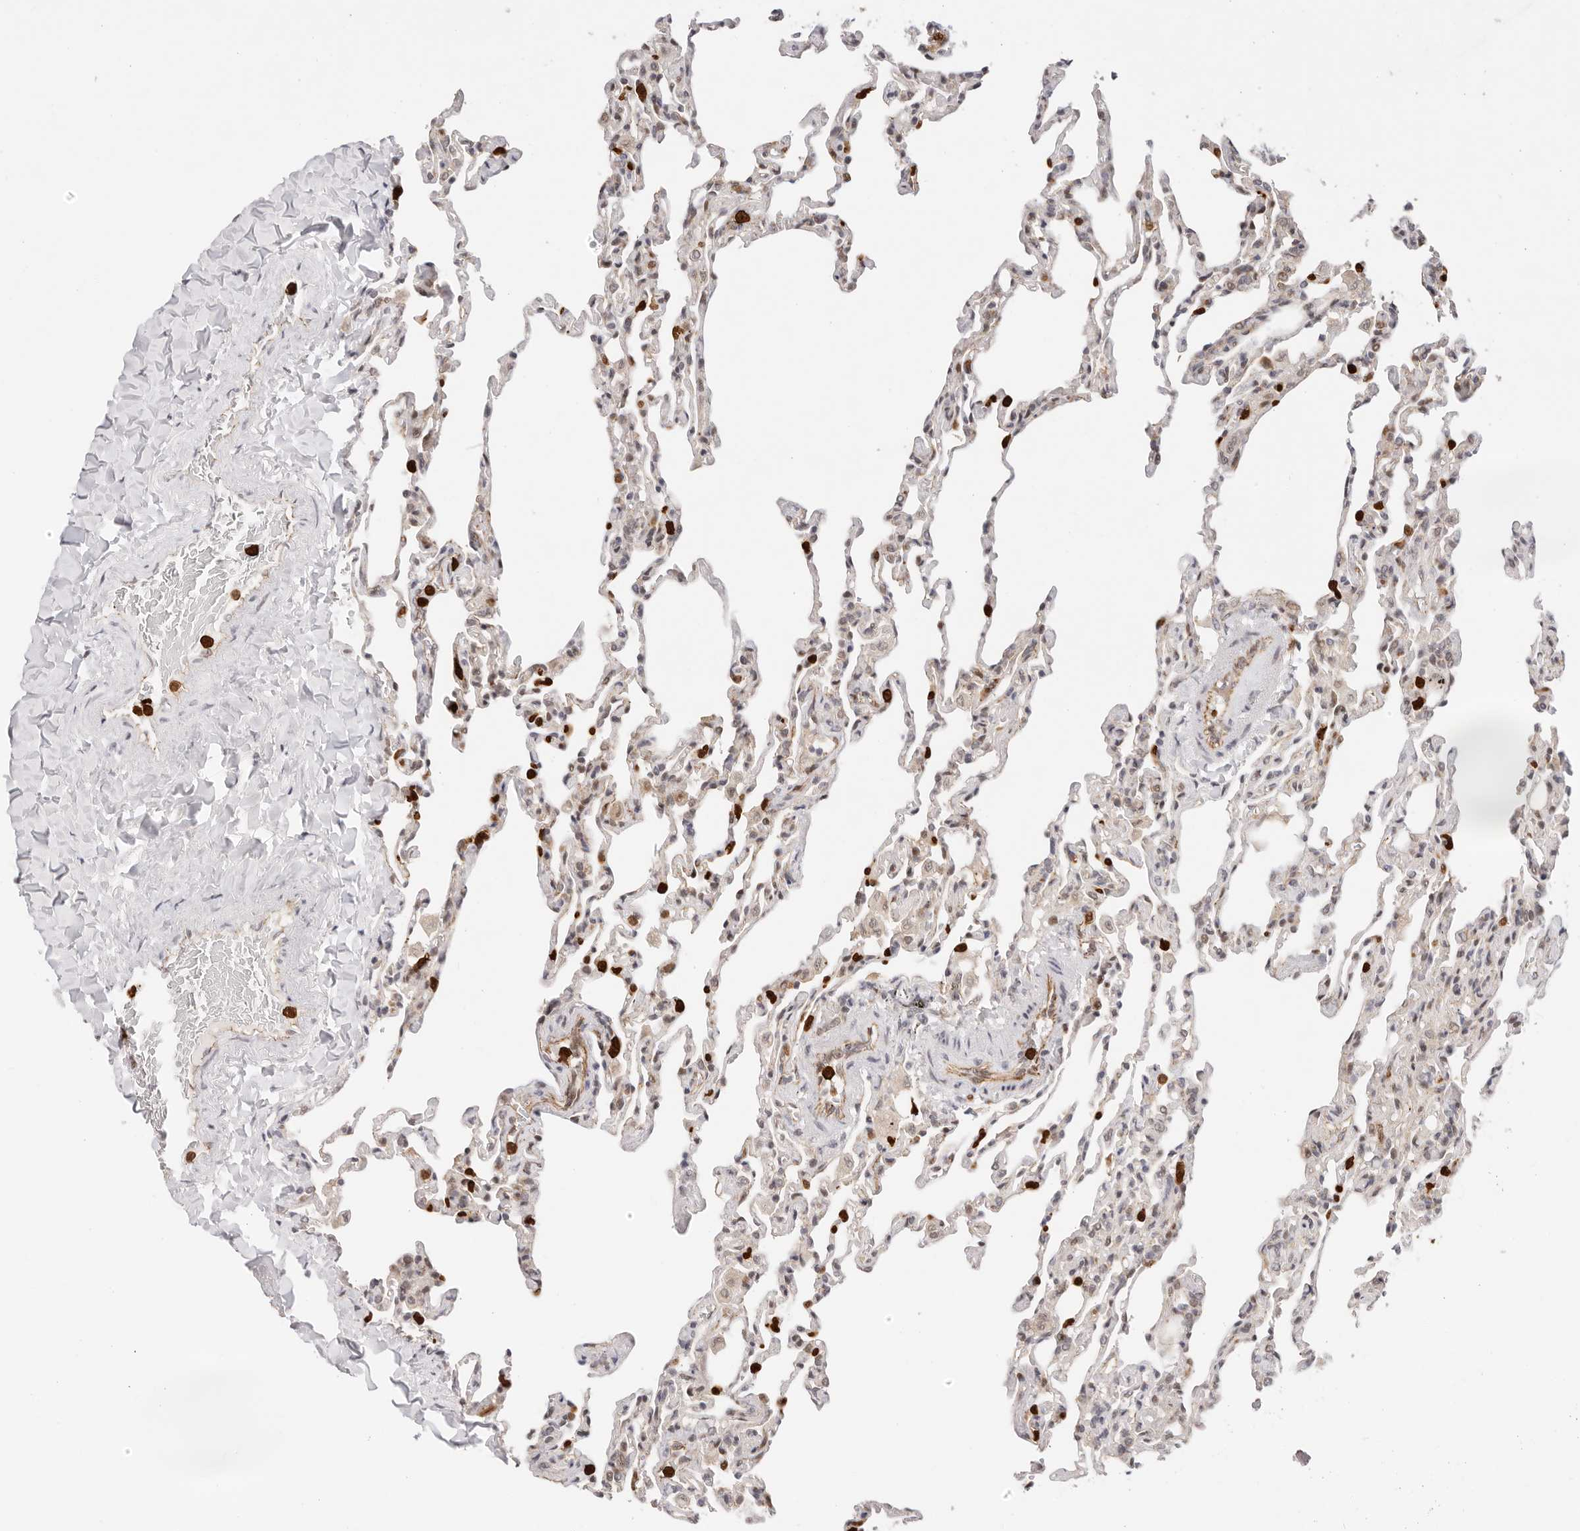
{"staining": {"intensity": "moderate", "quantity": "<25%", "location": "nuclear"}, "tissue": "lung", "cell_type": "Alveolar cells", "image_type": "normal", "snomed": [{"axis": "morphology", "description": "Normal tissue, NOS"}, {"axis": "topography", "description": "Lung"}], "caption": "Approximately <25% of alveolar cells in unremarkable human lung exhibit moderate nuclear protein expression as visualized by brown immunohistochemical staining.", "gene": "AFDN", "patient": {"sex": "male", "age": 20}}